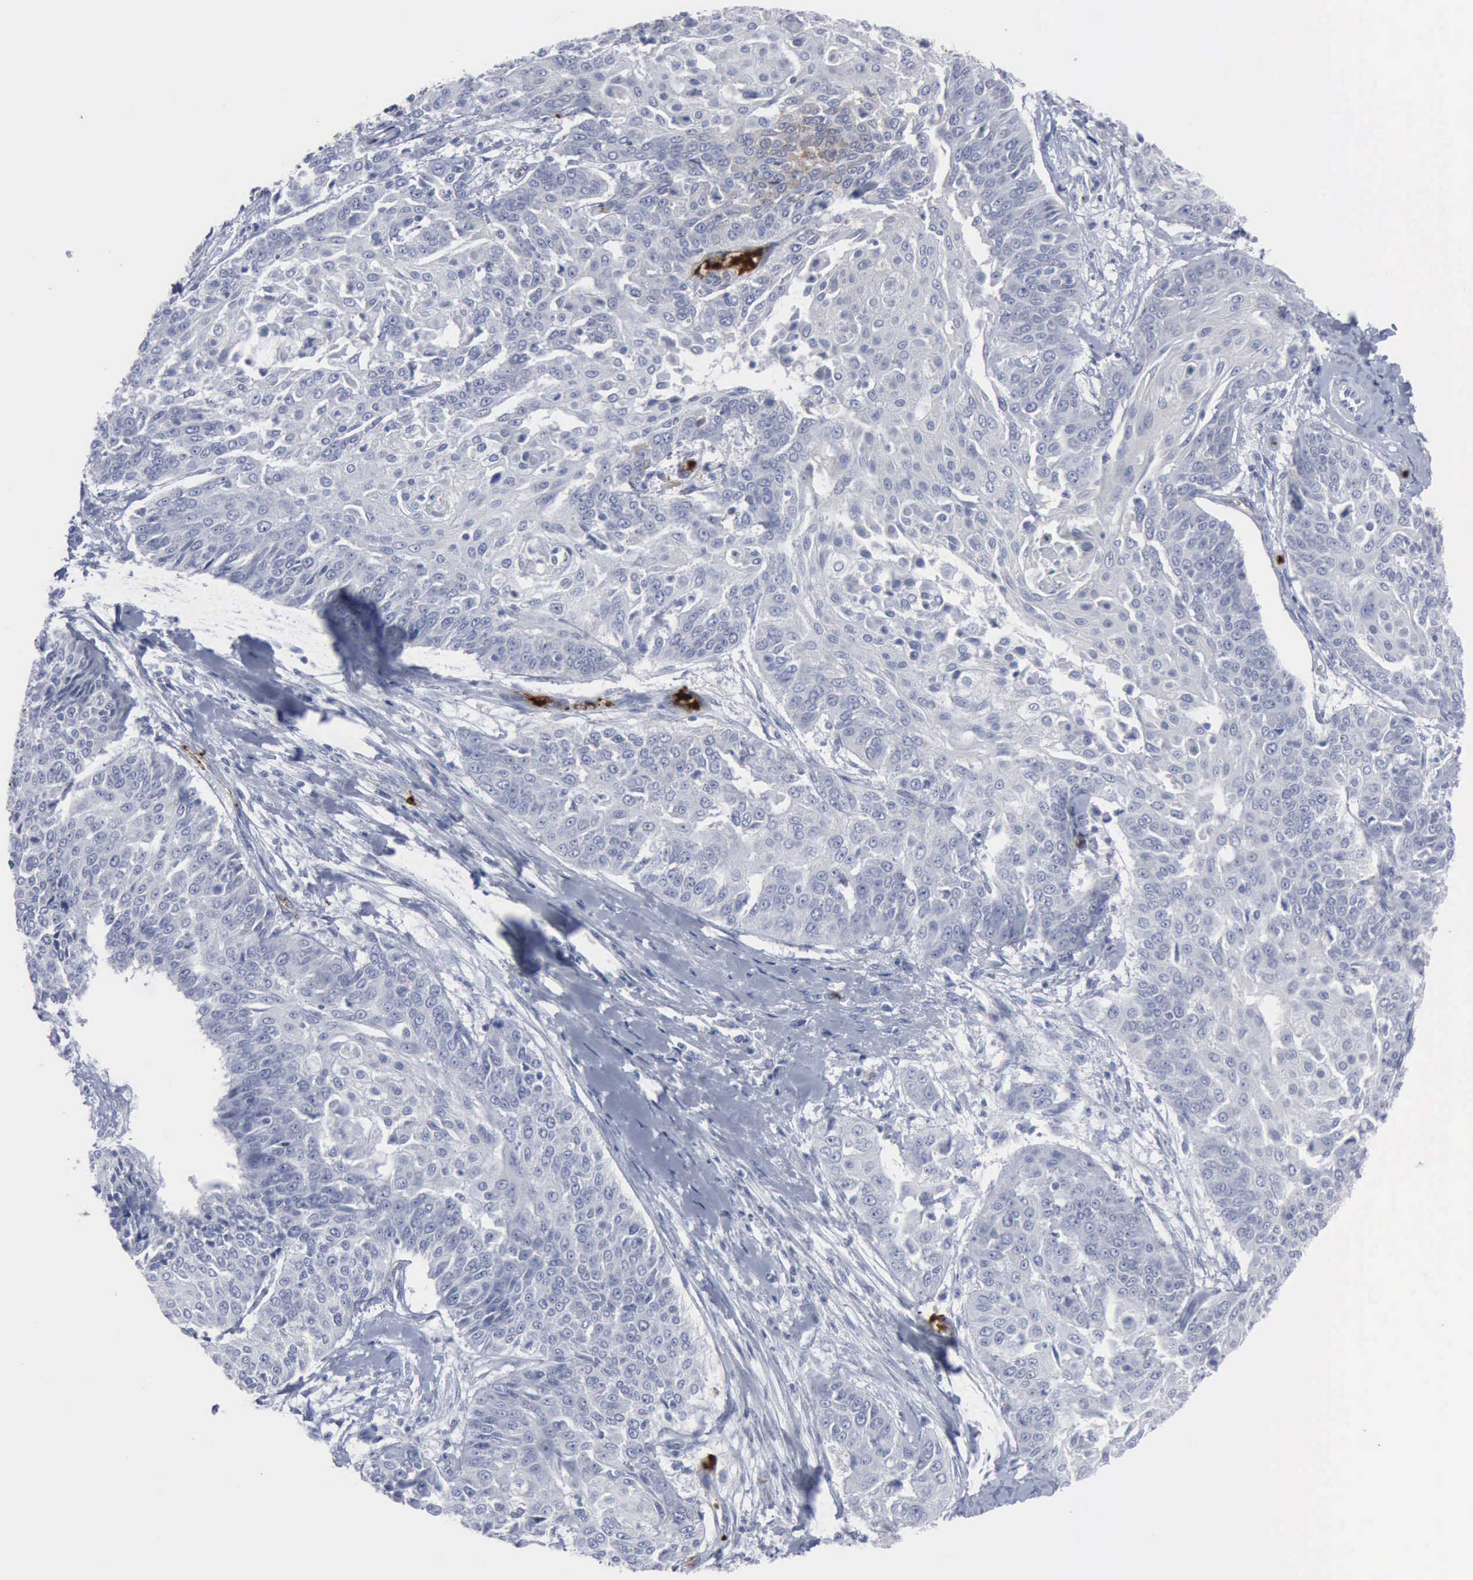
{"staining": {"intensity": "negative", "quantity": "none", "location": "none"}, "tissue": "cervical cancer", "cell_type": "Tumor cells", "image_type": "cancer", "snomed": [{"axis": "morphology", "description": "Squamous cell carcinoma, NOS"}, {"axis": "topography", "description": "Cervix"}], "caption": "There is no significant positivity in tumor cells of cervical cancer (squamous cell carcinoma). The staining was performed using DAB to visualize the protein expression in brown, while the nuclei were stained in blue with hematoxylin (Magnification: 20x).", "gene": "TGFB1", "patient": {"sex": "female", "age": 64}}